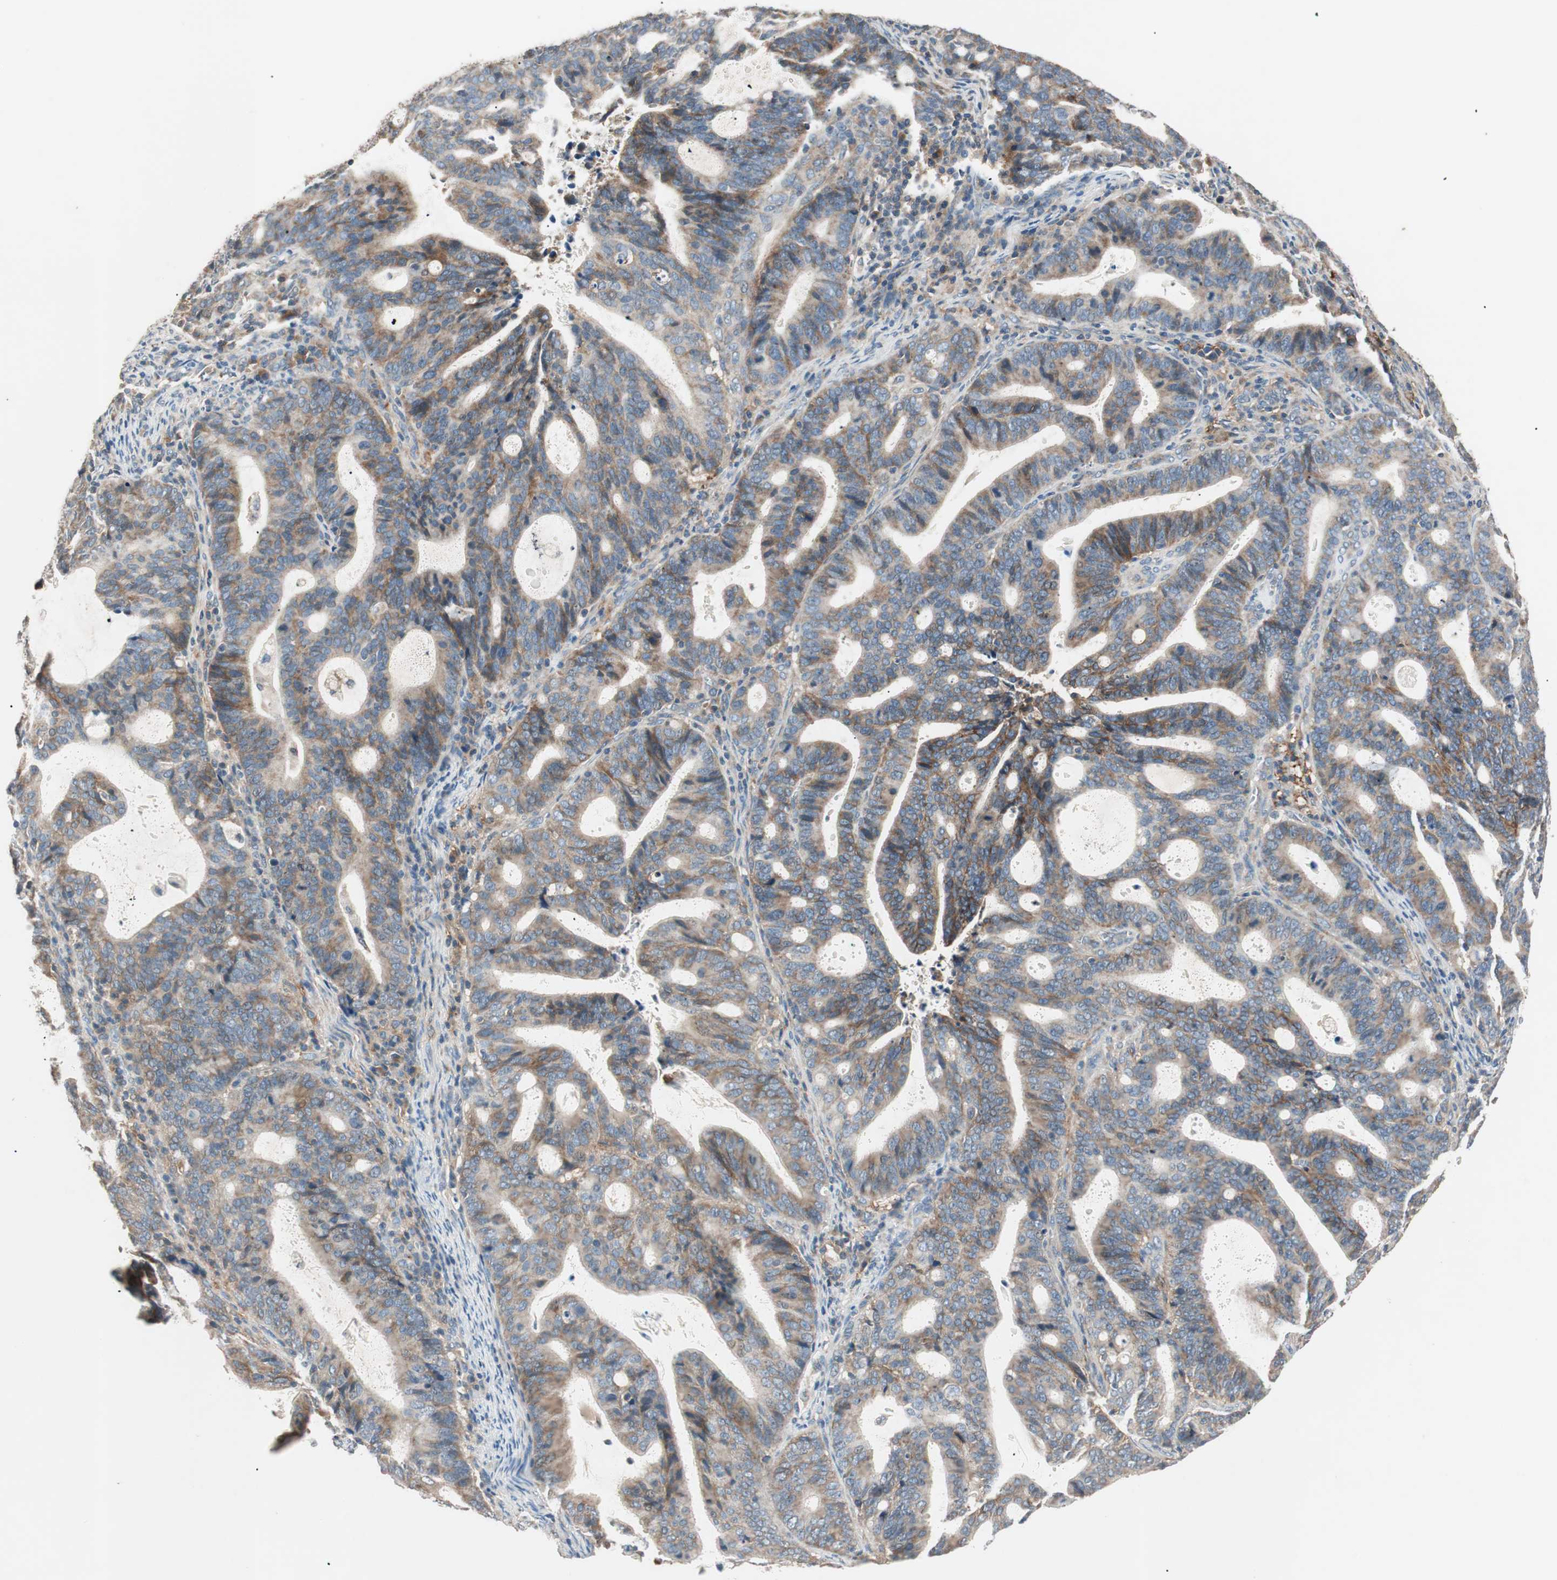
{"staining": {"intensity": "moderate", "quantity": ">75%", "location": "cytoplasmic/membranous"}, "tissue": "endometrial cancer", "cell_type": "Tumor cells", "image_type": "cancer", "snomed": [{"axis": "morphology", "description": "Adenocarcinoma, NOS"}, {"axis": "topography", "description": "Uterus"}], "caption": "Immunohistochemistry (IHC) (DAB) staining of endometrial cancer displays moderate cytoplasmic/membranous protein expression in approximately >75% of tumor cells.", "gene": "HPN", "patient": {"sex": "female", "age": 83}}